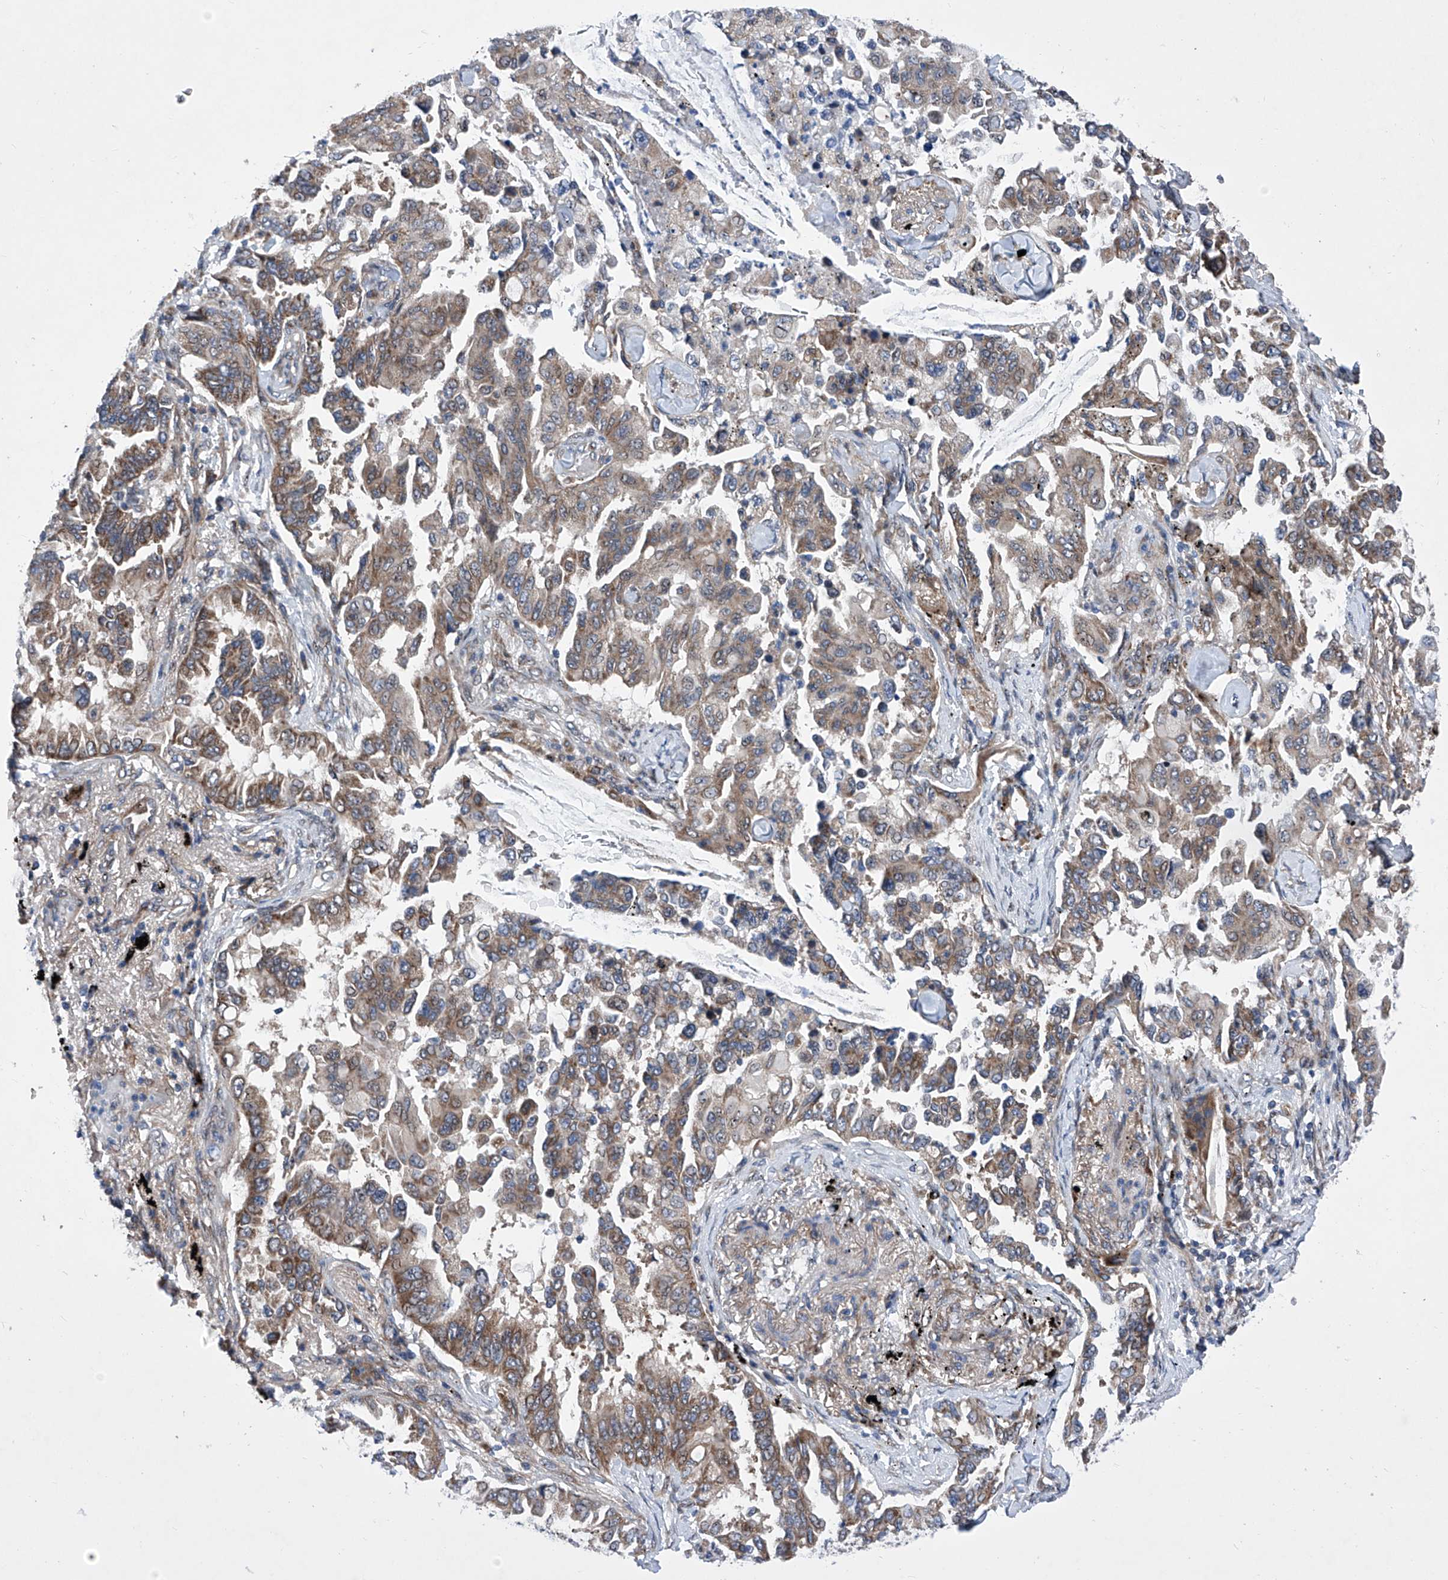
{"staining": {"intensity": "moderate", "quantity": "25%-75%", "location": "cytoplasmic/membranous"}, "tissue": "lung cancer", "cell_type": "Tumor cells", "image_type": "cancer", "snomed": [{"axis": "morphology", "description": "Adenocarcinoma, NOS"}, {"axis": "topography", "description": "Lung"}], "caption": "A high-resolution photomicrograph shows immunohistochemistry (IHC) staining of lung cancer (adenocarcinoma), which shows moderate cytoplasmic/membranous positivity in about 25%-75% of tumor cells.", "gene": "KTI12", "patient": {"sex": "female", "age": 67}}